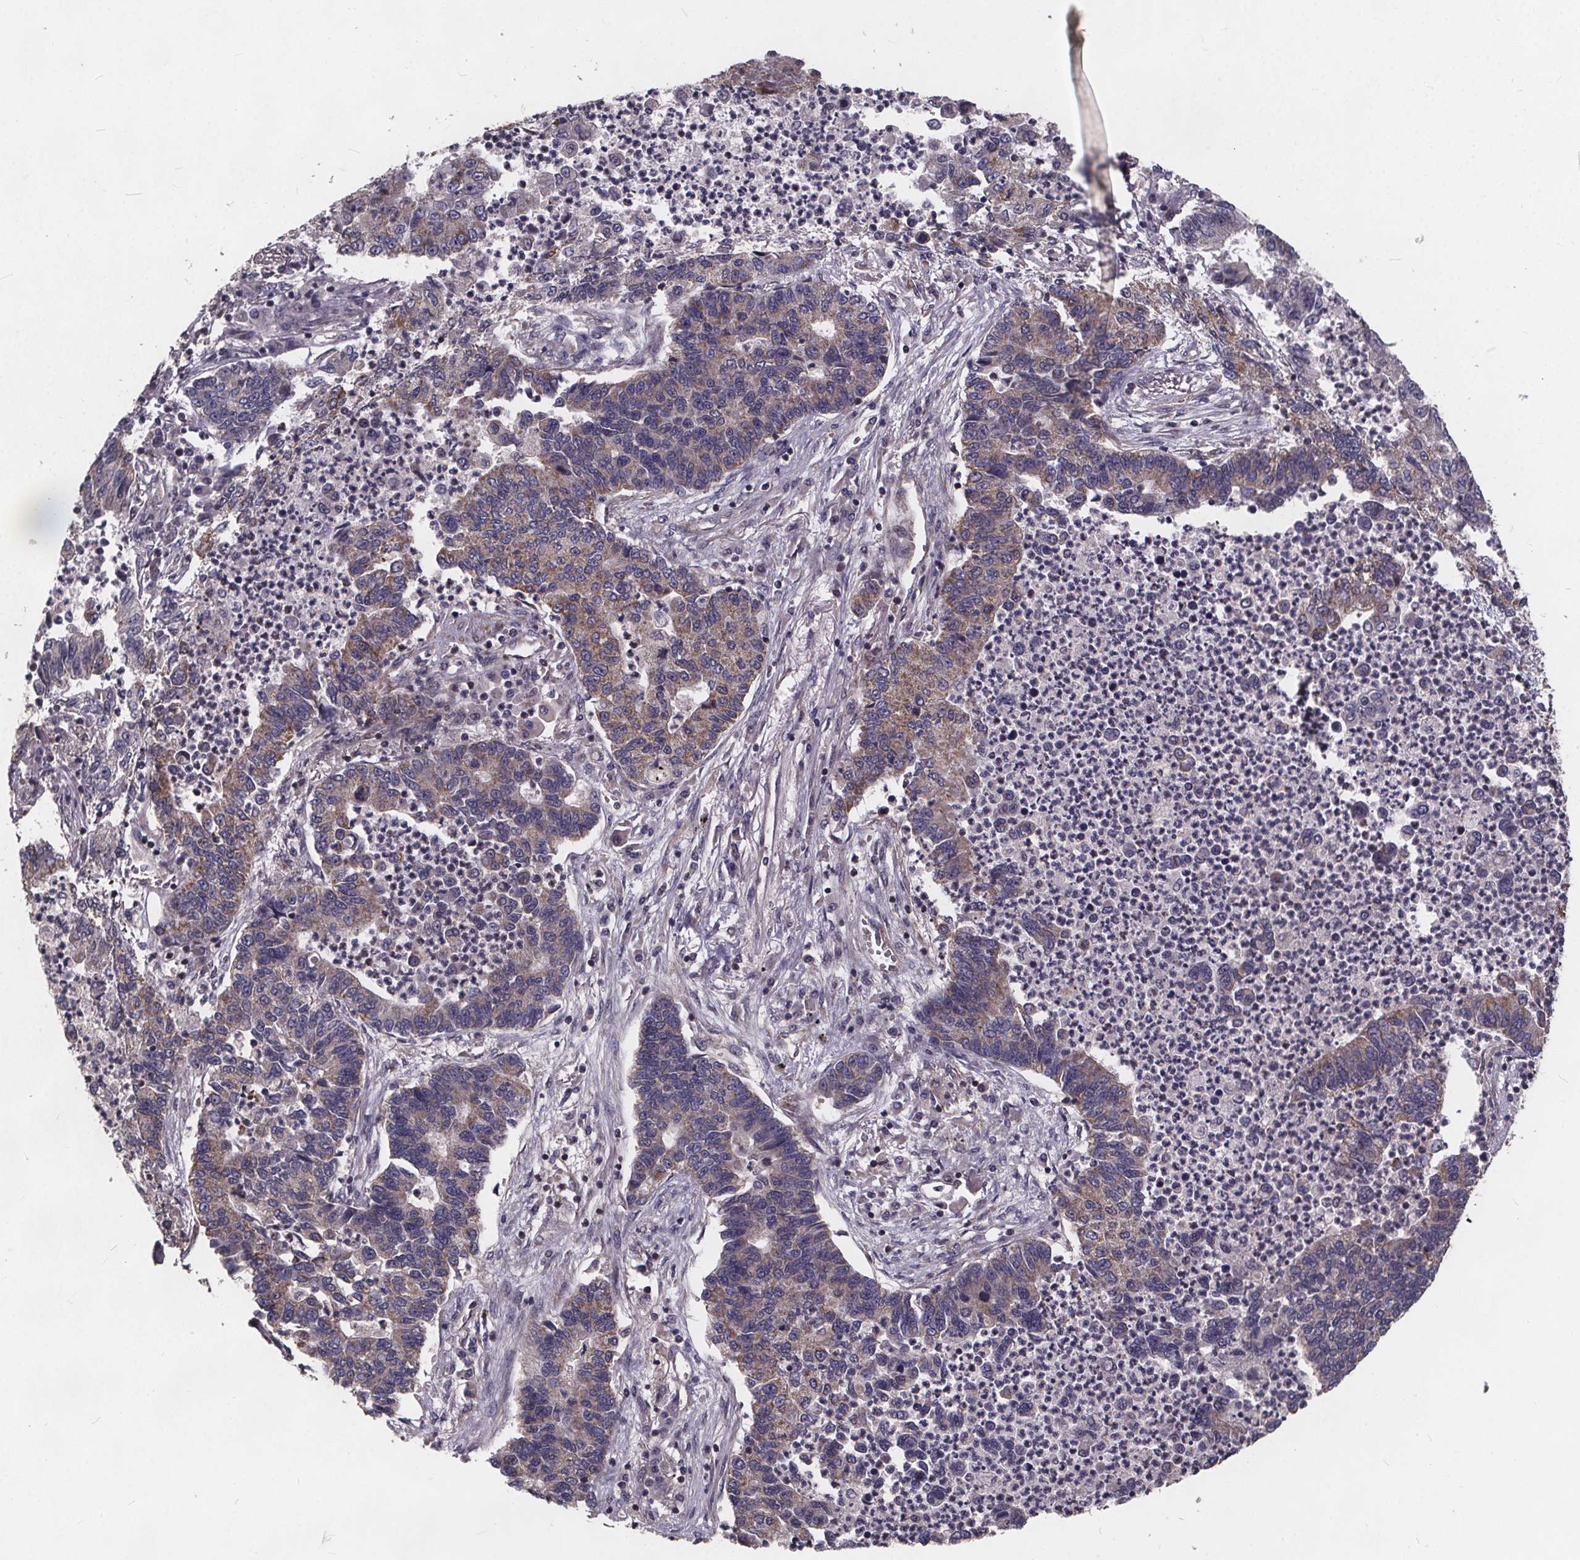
{"staining": {"intensity": "weak", "quantity": "25%-75%", "location": "cytoplasmic/membranous"}, "tissue": "lung cancer", "cell_type": "Tumor cells", "image_type": "cancer", "snomed": [{"axis": "morphology", "description": "Adenocarcinoma, NOS"}, {"axis": "topography", "description": "Lung"}], "caption": "A brown stain labels weak cytoplasmic/membranous staining of a protein in lung adenocarcinoma tumor cells.", "gene": "YME1L1", "patient": {"sex": "female", "age": 57}}